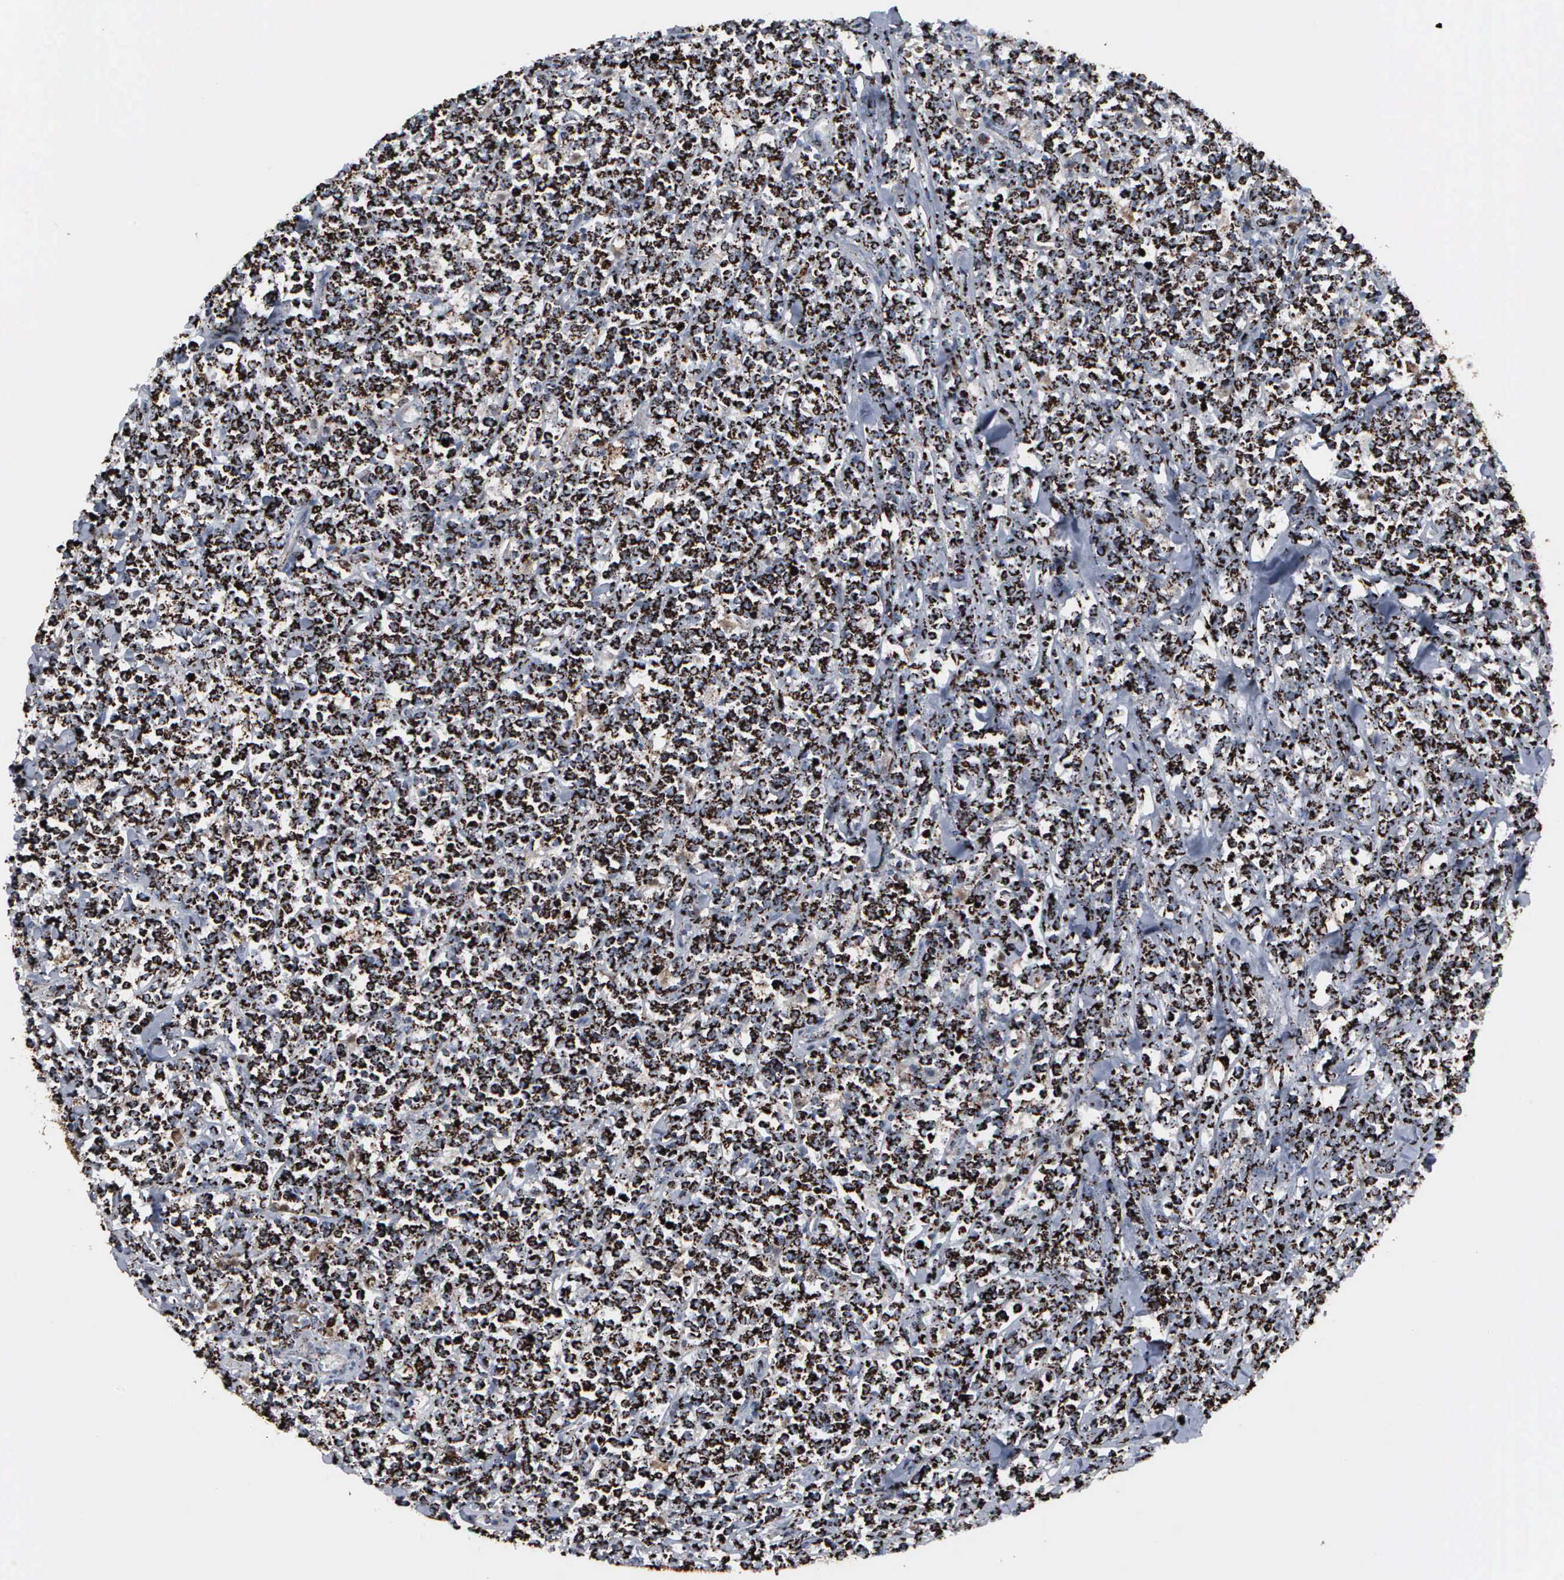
{"staining": {"intensity": "strong", "quantity": ">75%", "location": "cytoplasmic/membranous"}, "tissue": "lymphoma", "cell_type": "Tumor cells", "image_type": "cancer", "snomed": [{"axis": "morphology", "description": "Malignant lymphoma, non-Hodgkin's type, High grade"}, {"axis": "topography", "description": "Small intestine"}, {"axis": "topography", "description": "Colon"}], "caption": "Tumor cells display strong cytoplasmic/membranous positivity in about >75% of cells in lymphoma. (brown staining indicates protein expression, while blue staining denotes nuclei).", "gene": "HSPA9", "patient": {"sex": "male", "age": 8}}